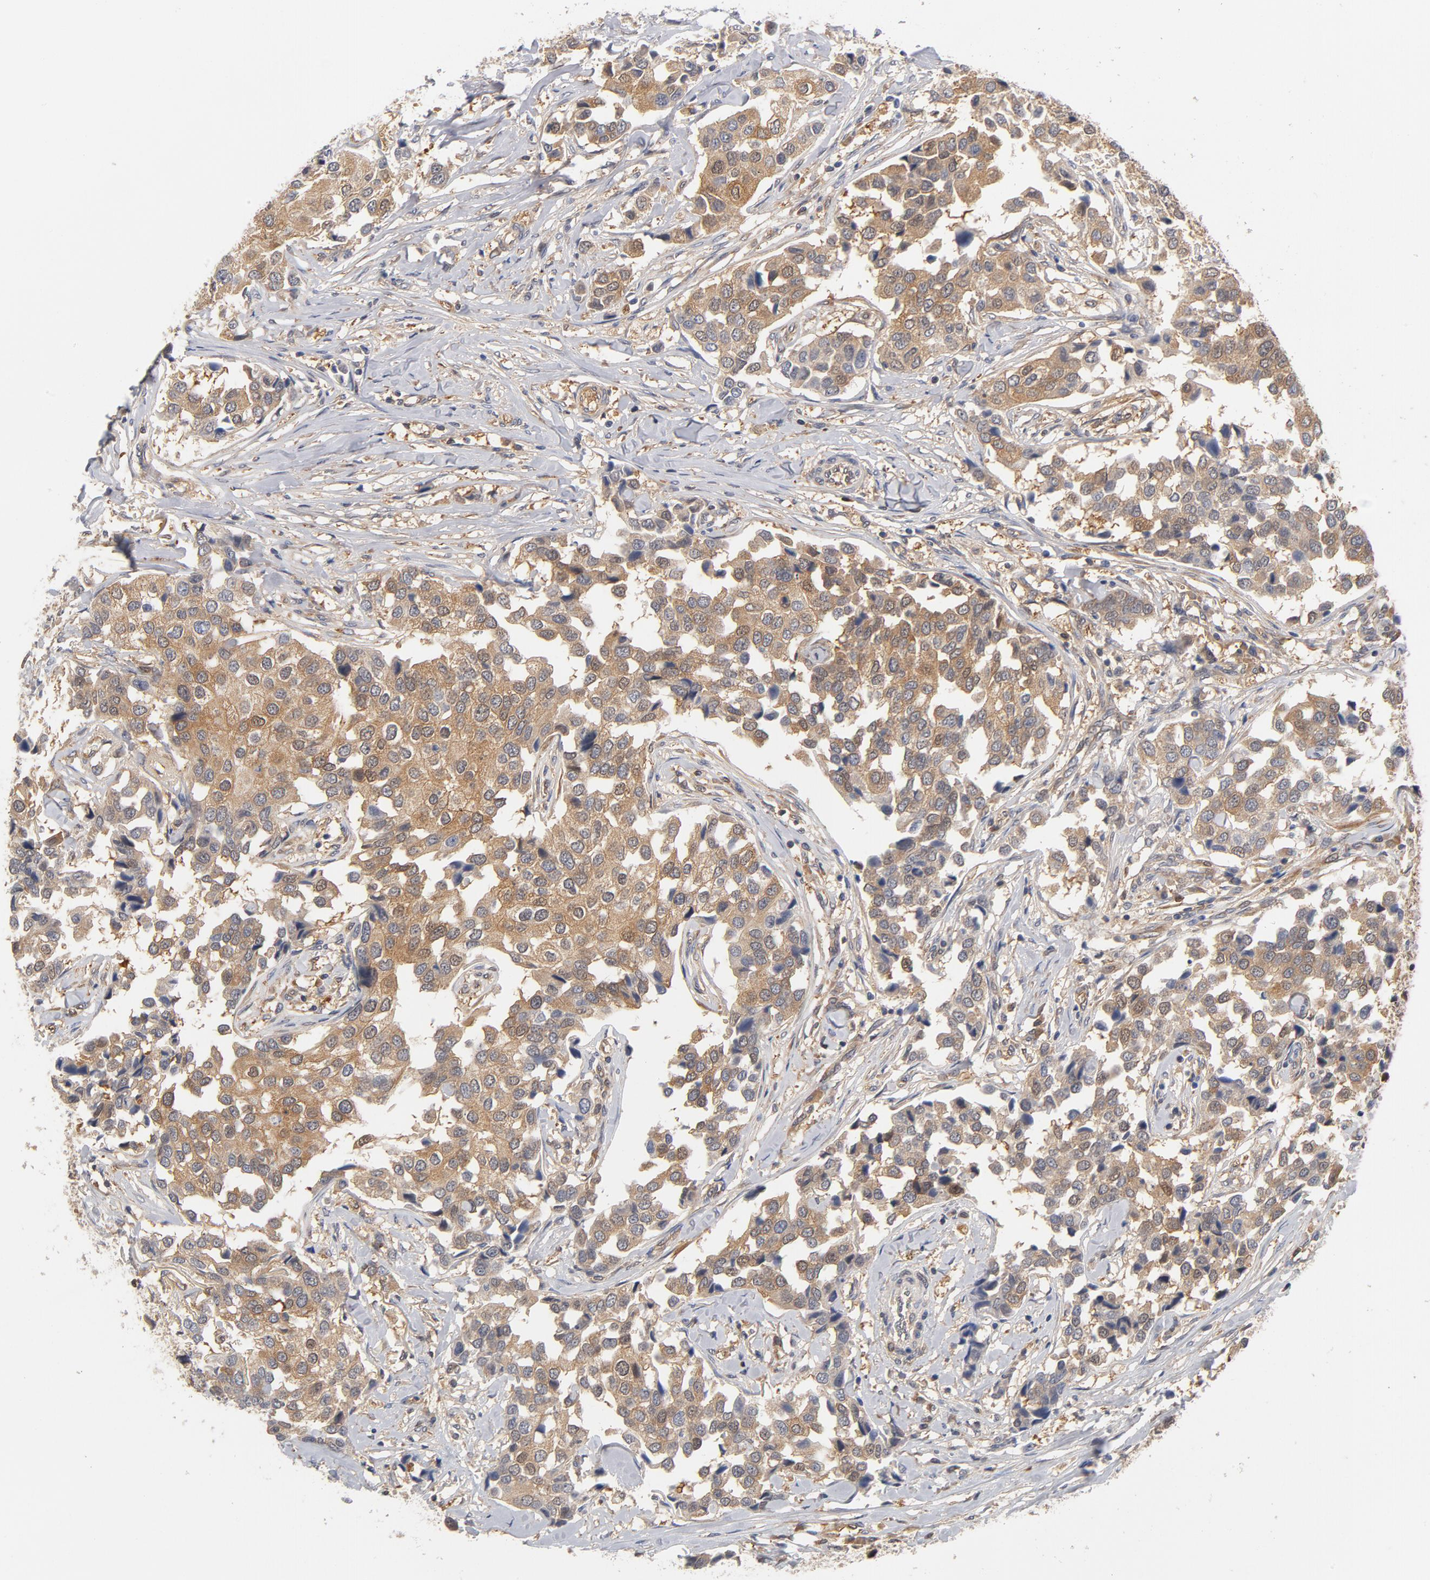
{"staining": {"intensity": "moderate", "quantity": ">75%", "location": "cytoplasmic/membranous"}, "tissue": "breast cancer", "cell_type": "Tumor cells", "image_type": "cancer", "snomed": [{"axis": "morphology", "description": "Duct carcinoma"}, {"axis": "topography", "description": "Breast"}], "caption": "Moderate cytoplasmic/membranous expression is appreciated in approximately >75% of tumor cells in invasive ductal carcinoma (breast). (DAB (3,3'-diaminobenzidine) IHC, brown staining for protein, blue staining for nuclei).", "gene": "ASMTL", "patient": {"sex": "female", "age": 80}}